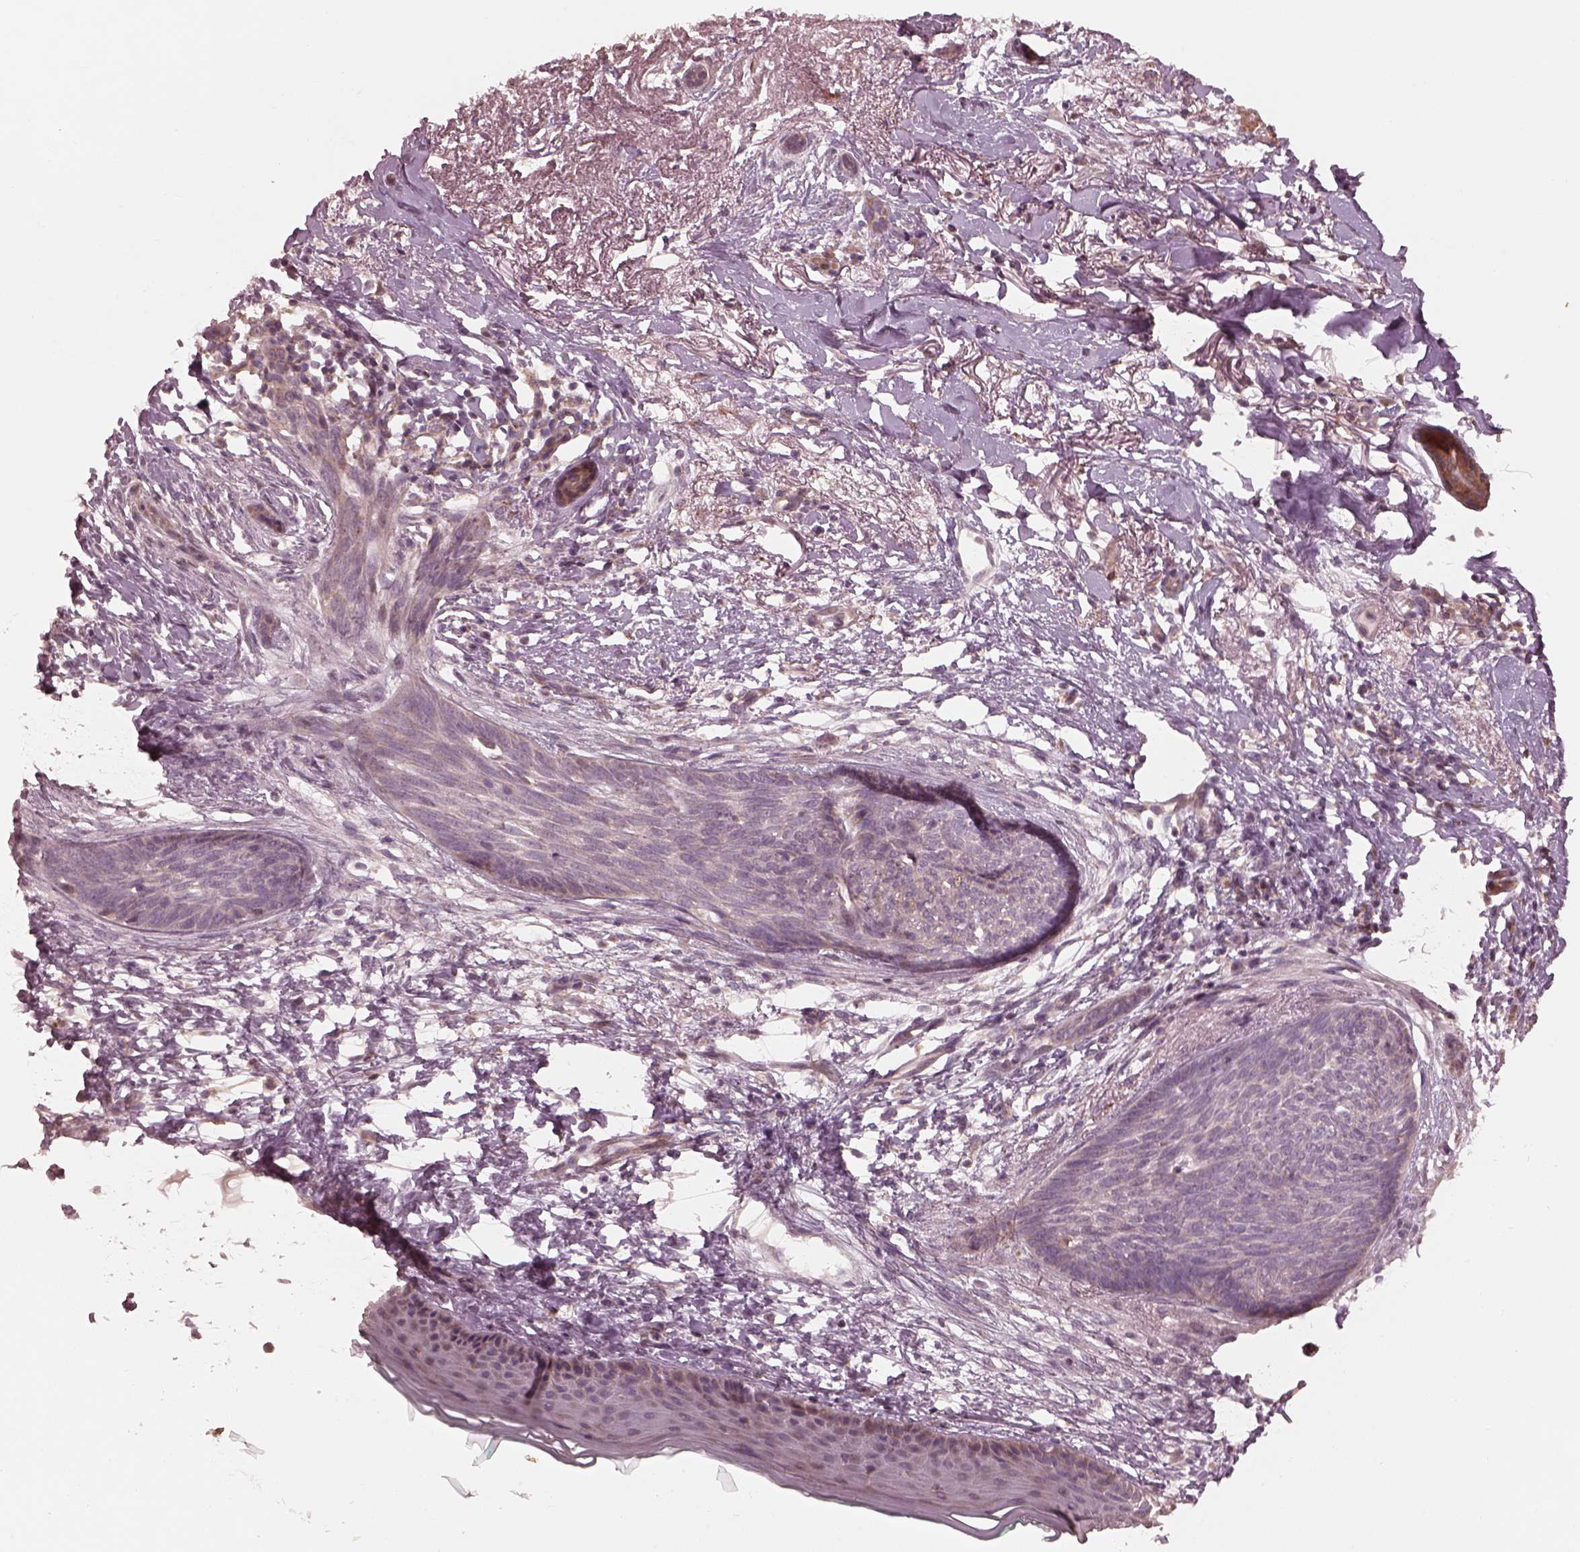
{"staining": {"intensity": "weak", "quantity": "<25%", "location": "cytoplasmic/membranous"}, "tissue": "skin cancer", "cell_type": "Tumor cells", "image_type": "cancer", "snomed": [{"axis": "morphology", "description": "Normal tissue, NOS"}, {"axis": "morphology", "description": "Basal cell carcinoma"}, {"axis": "topography", "description": "Skin"}], "caption": "The image demonstrates no staining of tumor cells in skin cancer (basal cell carcinoma). (DAB (3,3'-diaminobenzidine) immunohistochemistry (IHC), high magnification).", "gene": "SLC25A46", "patient": {"sex": "male", "age": 84}}